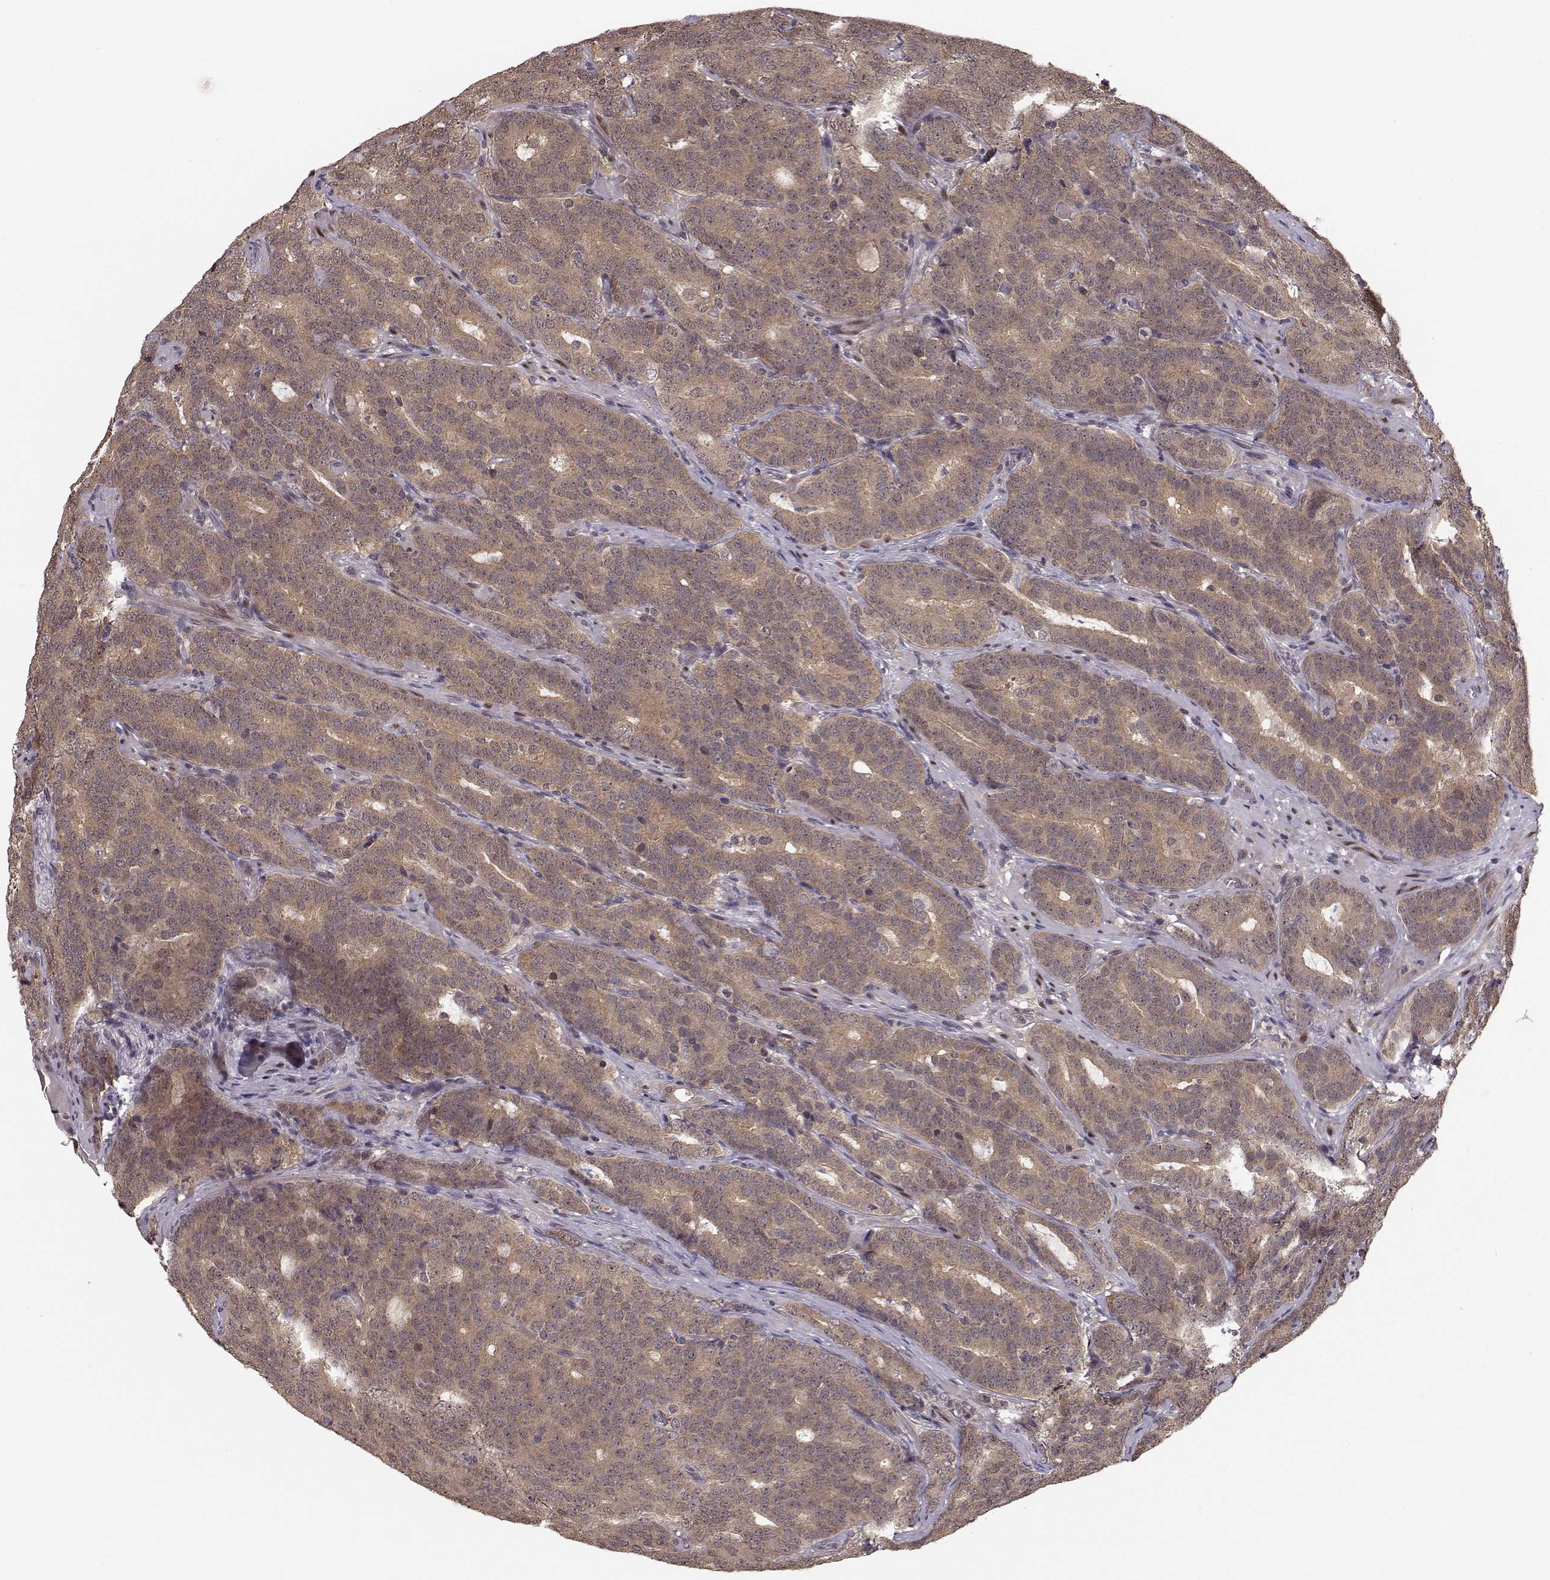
{"staining": {"intensity": "moderate", "quantity": ">75%", "location": "cytoplasmic/membranous"}, "tissue": "prostate cancer", "cell_type": "Tumor cells", "image_type": "cancer", "snomed": [{"axis": "morphology", "description": "Adenocarcinoma, NOS"}, {"axis": "topography", "description": "Prostate"}], "caption": "Prostate adenocarcinoma was stained to show a protein in brown. There is medium levels of moderate cytoplasmic/membranous expression in about >75% of tumor cells. The protein is stained brown, and the nuclei are stained in blue (DAB IHC with brightfield microscopy, high magnification).", "gene": "PLEKHG3", "patient": {"sex": "male", "age": 71}}